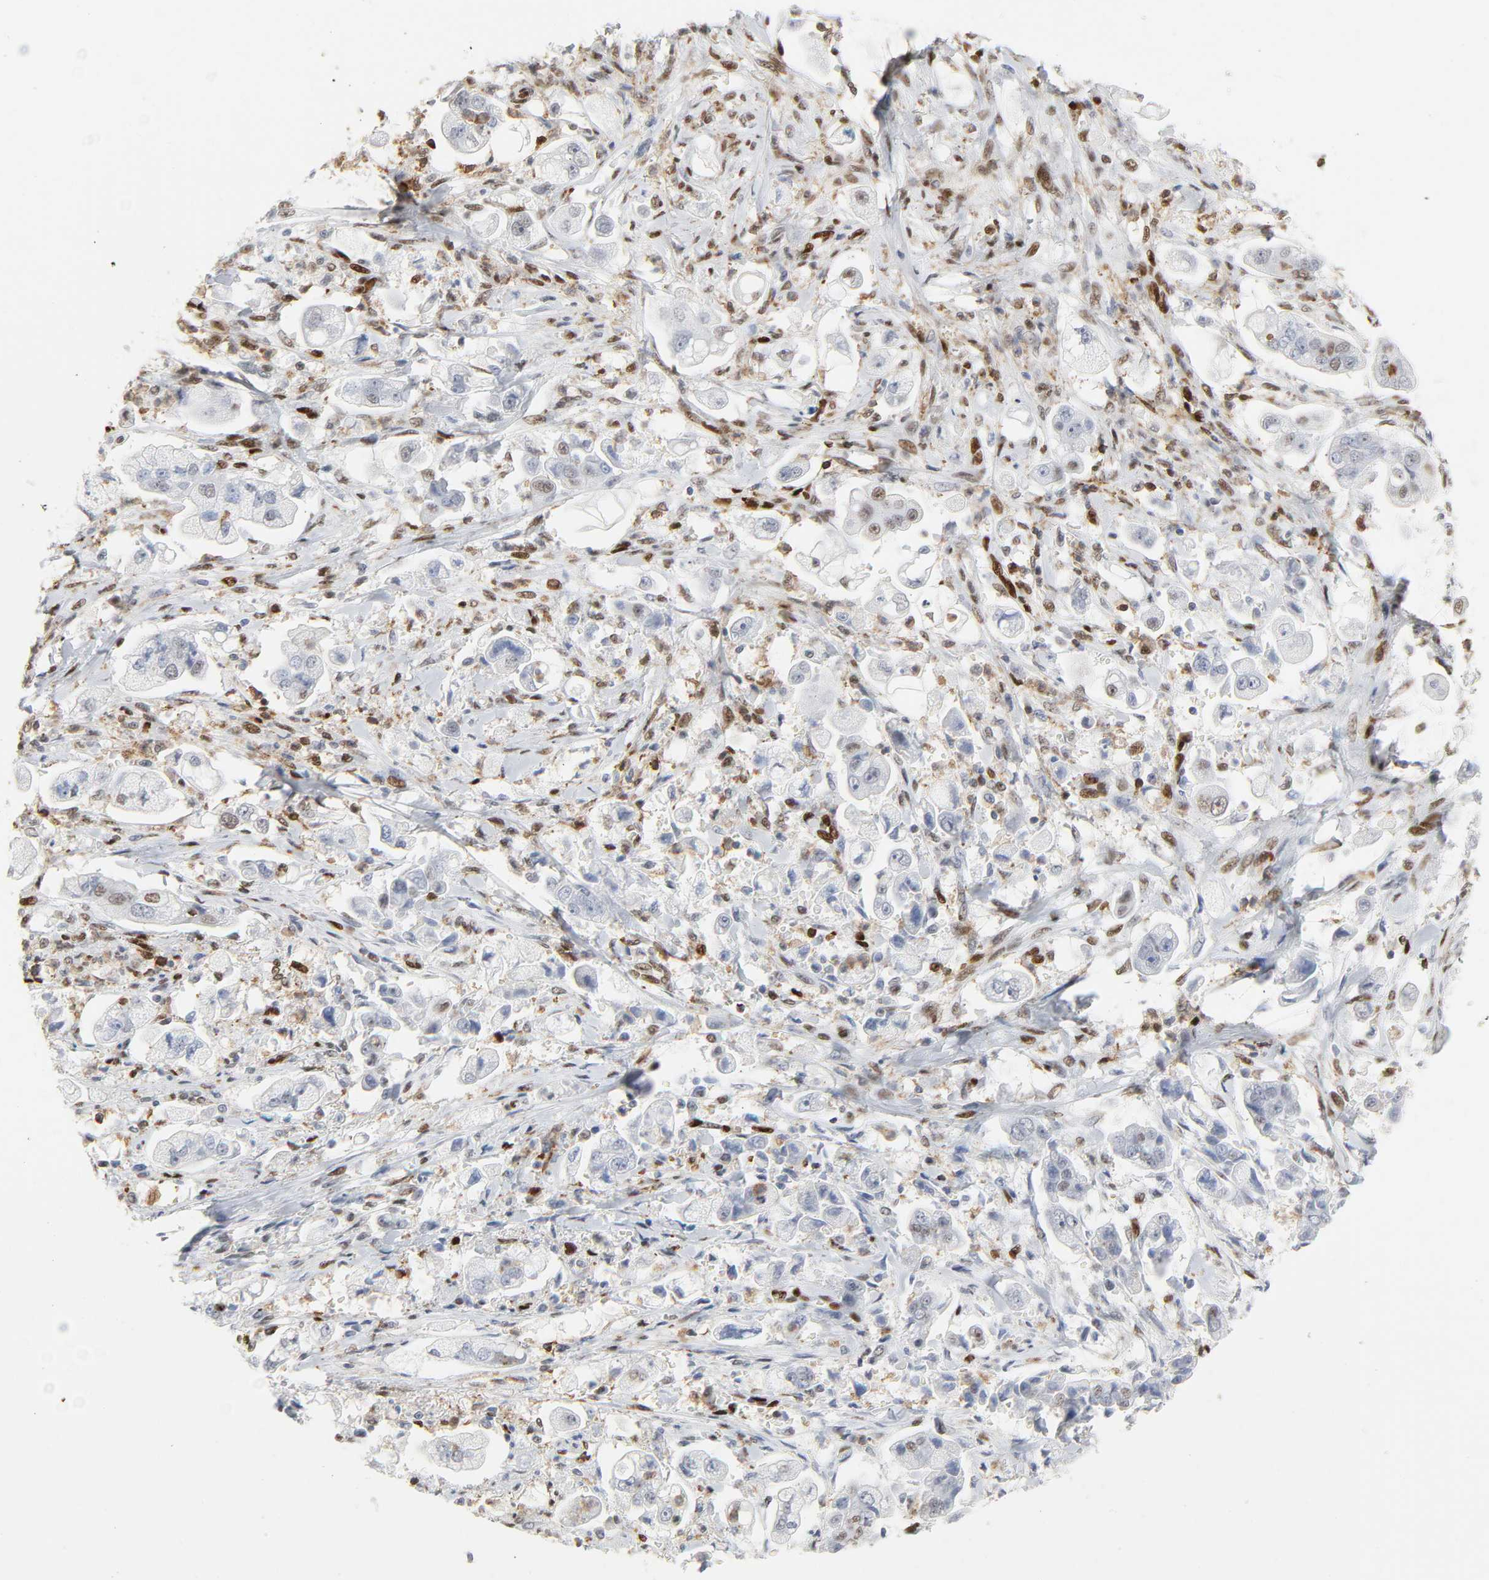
{"staining": {"intensity": "weak", "quantity": "25%-75%", "location": "nuclear"}, "tissue": "stomach cancer", "cell_type": "Tumor cells", "image_type": "cancer", "snomed": [{"axis": "morphology", "description": "Adenocarcinoma, NOS"}, {"axis": "topography", "description": "Stomach"}], "caption": "There is low levels of weak nuclear positivity in tumor cells of stomach cancer (adenocarcinoma), as demonstrated by immunohistochemical staining (brown color).", "gene": "WAS", "patient": {"sex": "male", "age": 62}}